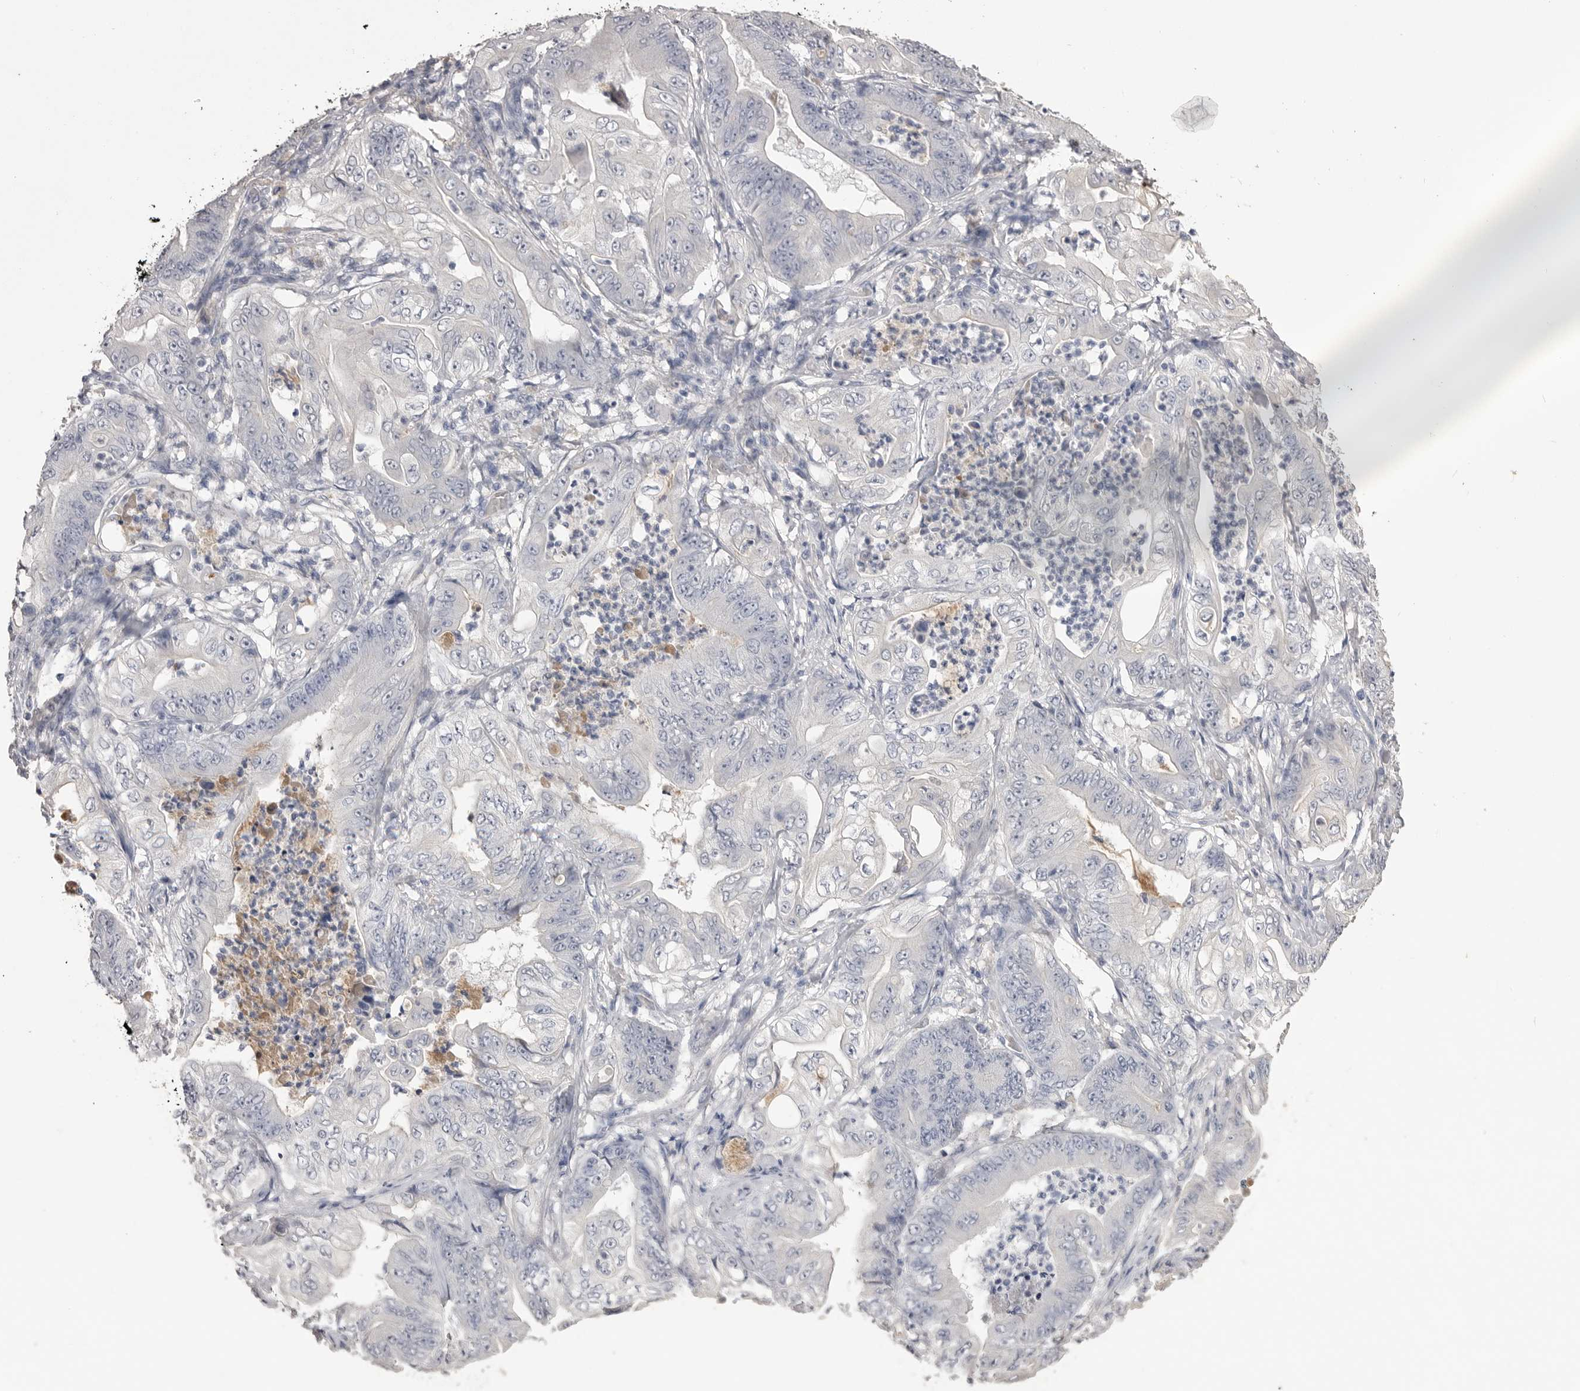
{"staining": {"intensity": "negative", "quantity": "none", "location": "none"}, "tissue": "stomach cancer", "cell_type": "Tumor cells", "image_type": "cancer", "snomed": [{"axis": "morphology", "description": "Adenocarcinoma, NOS"}, {"axis": "topography", "description": "Stomach"}], "caption": "Immunohistochemical staining of stomach cancer (adenocarcinoma) demonstrates no significant positivity in tumor cells.", "gene": "AHSG", "patient": {"sex": "female", "age": 73}}